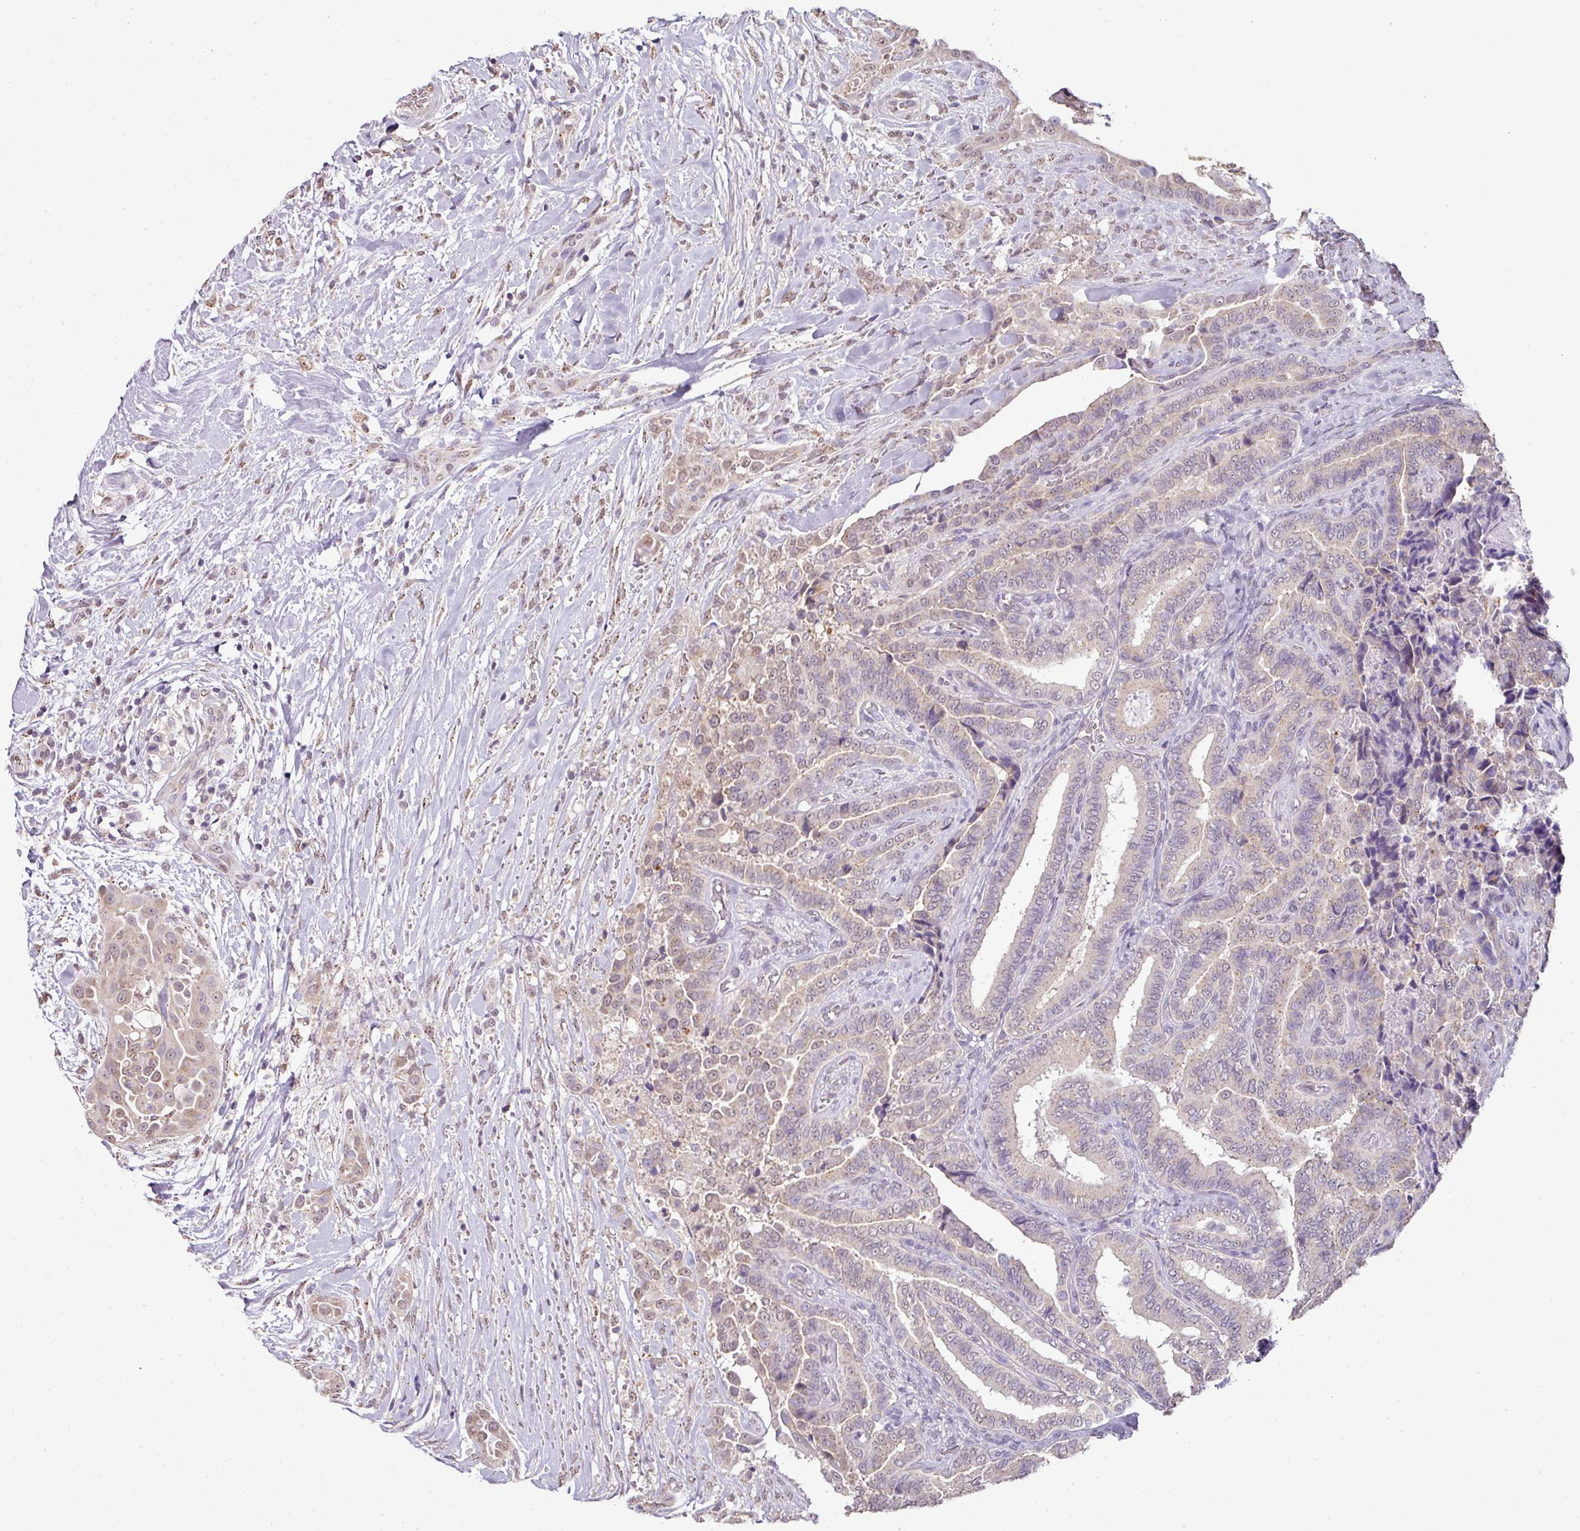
{"staining": {"intensity": "weak", "quantity": "25%-75%", "location": "nuclear"}, "tissue": "thyroid cancer", "cell_type": "Tumor cells", "image_type": "cancer", "snomed": [{"axis": "morphology", "description": "Papillary adenocarcinoma, NOS"}, {"axis": "topography", "description": "Thyroid gland"}], "caption": "Immunohistochemistry (IHC) staining of thyroid papillary adenocarcinoma, which reveals low levels of weak nuclear expression in about 25%-75% of tumor cells indicating weak nuclear protein expression. The staining was performed using DAB (brown) for protein detection and nuclei were counterstained in hematoxylin (blue).", "gene": "JPH2", "patient": {"sex": "male", "age": 61}}